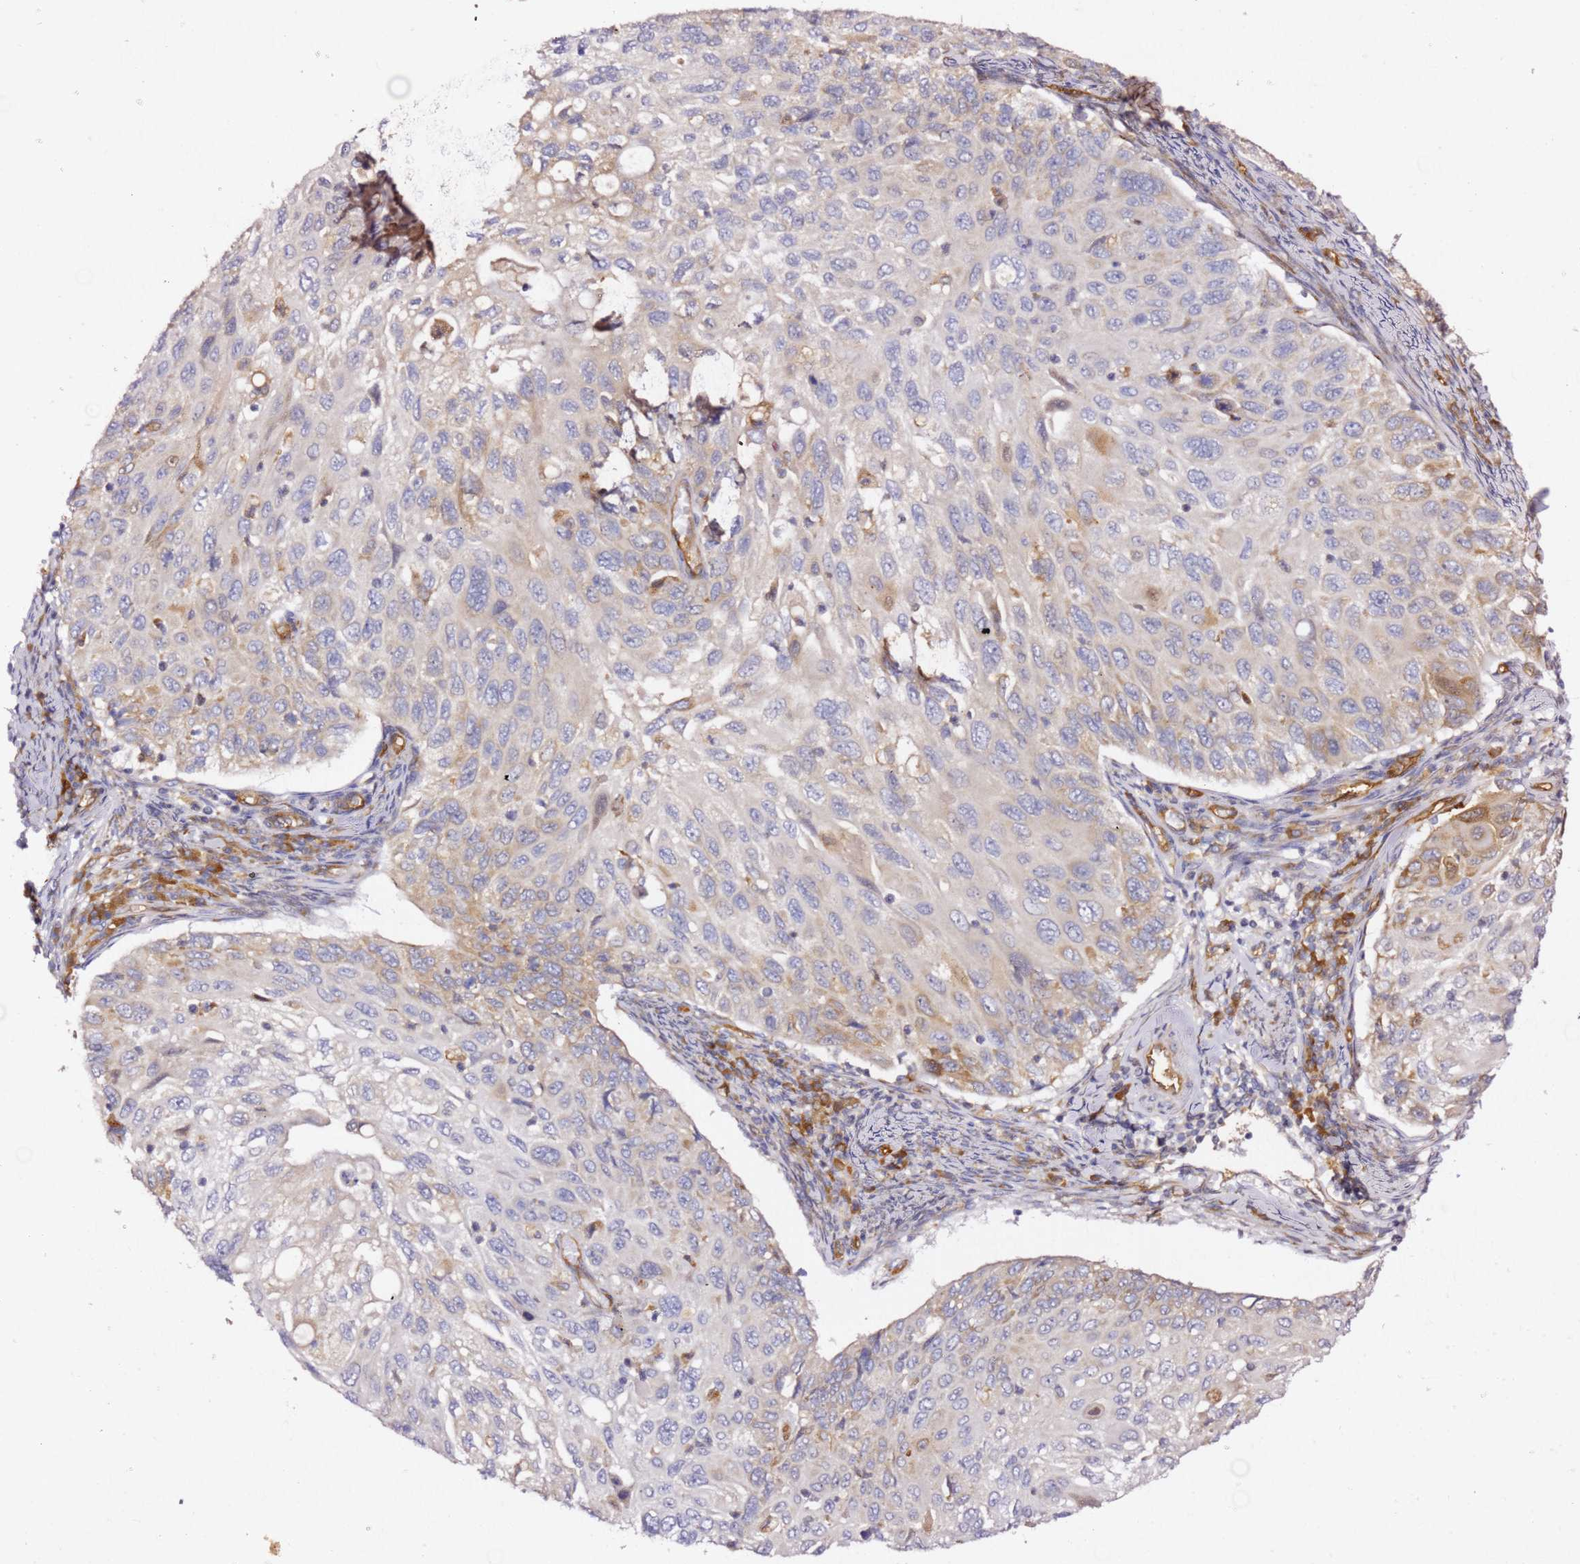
{"staining": {"intensity": "weak", "quantity": "<25%", "location": "cytoplasmic/membranous"}, "tissue": "cervical cancer", "cell_type": "Tumor cells", "image_type": "cancer", "snomed": [{"axis": "morphology", "description": "Squamous cell carcinoma, NOS"}, {"axis": "topography", "description": "Cervix"}], "caption": "Photomicrograph shows no protein positivity in tumor cells of squamous cell carcinoma (cervical) tissue.", "gene": "KIF7", "patient": {"sex": "female", "age": 70}}